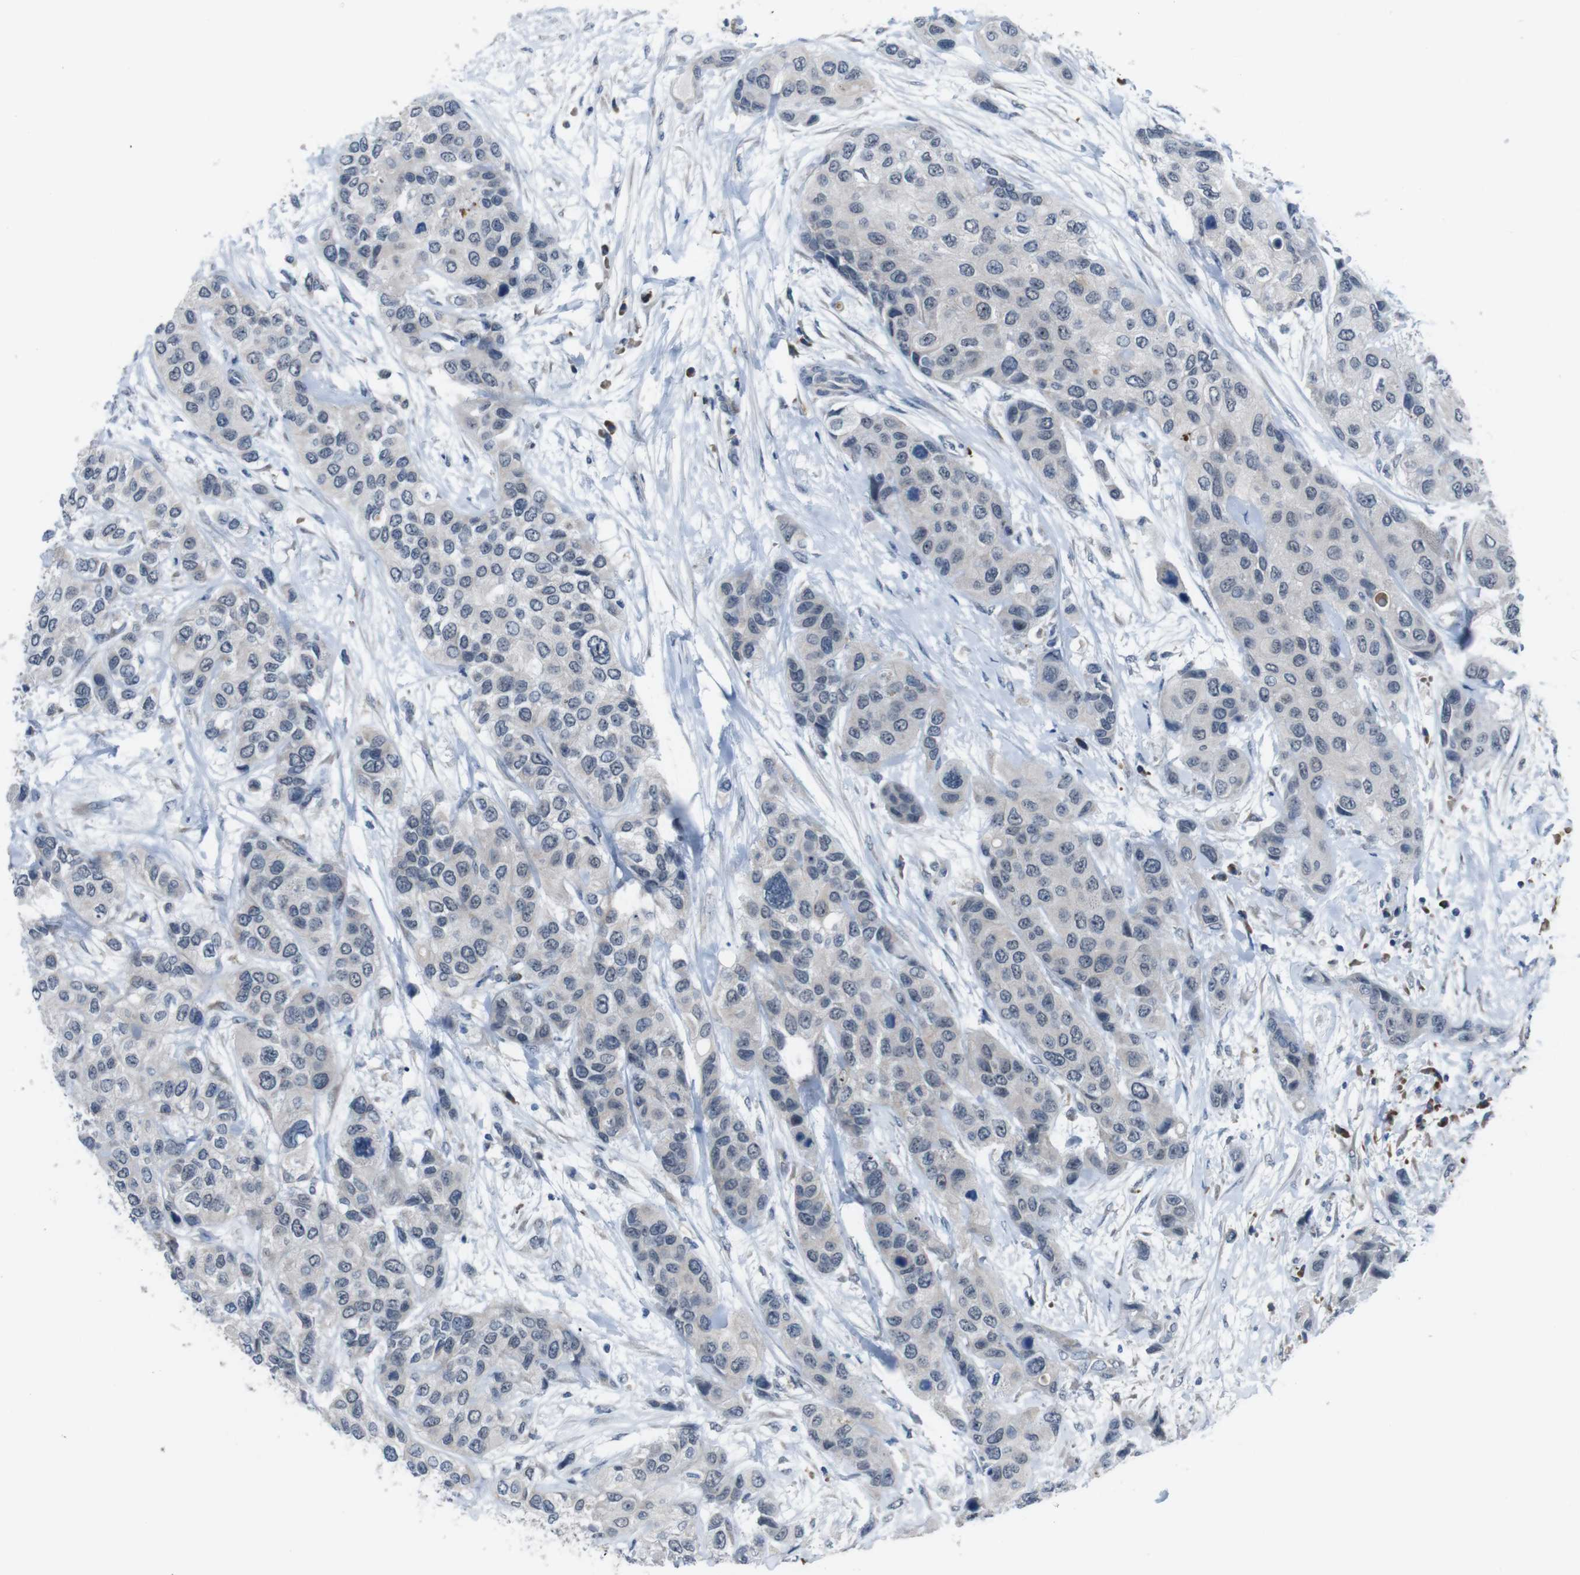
{"staining": {"intensity": "weak", "quantity": "<25%", "location": "cytoplasmic/membranous"}, "tissue": "urothelial cancer", "cell_type": "Tumor cells", "image_type": "cancer", "snomed": [{"axis": "morphology", "description": "Urothelial carcinoma, High grade"}, {"axis": "topography", "description": "Urinary bladder"}], "caption": "Immunohistochemical staining of urothelial cancer demonstrates no significant positivity in tumor cells. Brightfield microscopy of immunohistochemistry (IHC) stained with DAB (brown) and hematoxylin (blue), captured at high magnification.", "gene": "CDH22", "patient": {"sex": "female", "age": 56}}